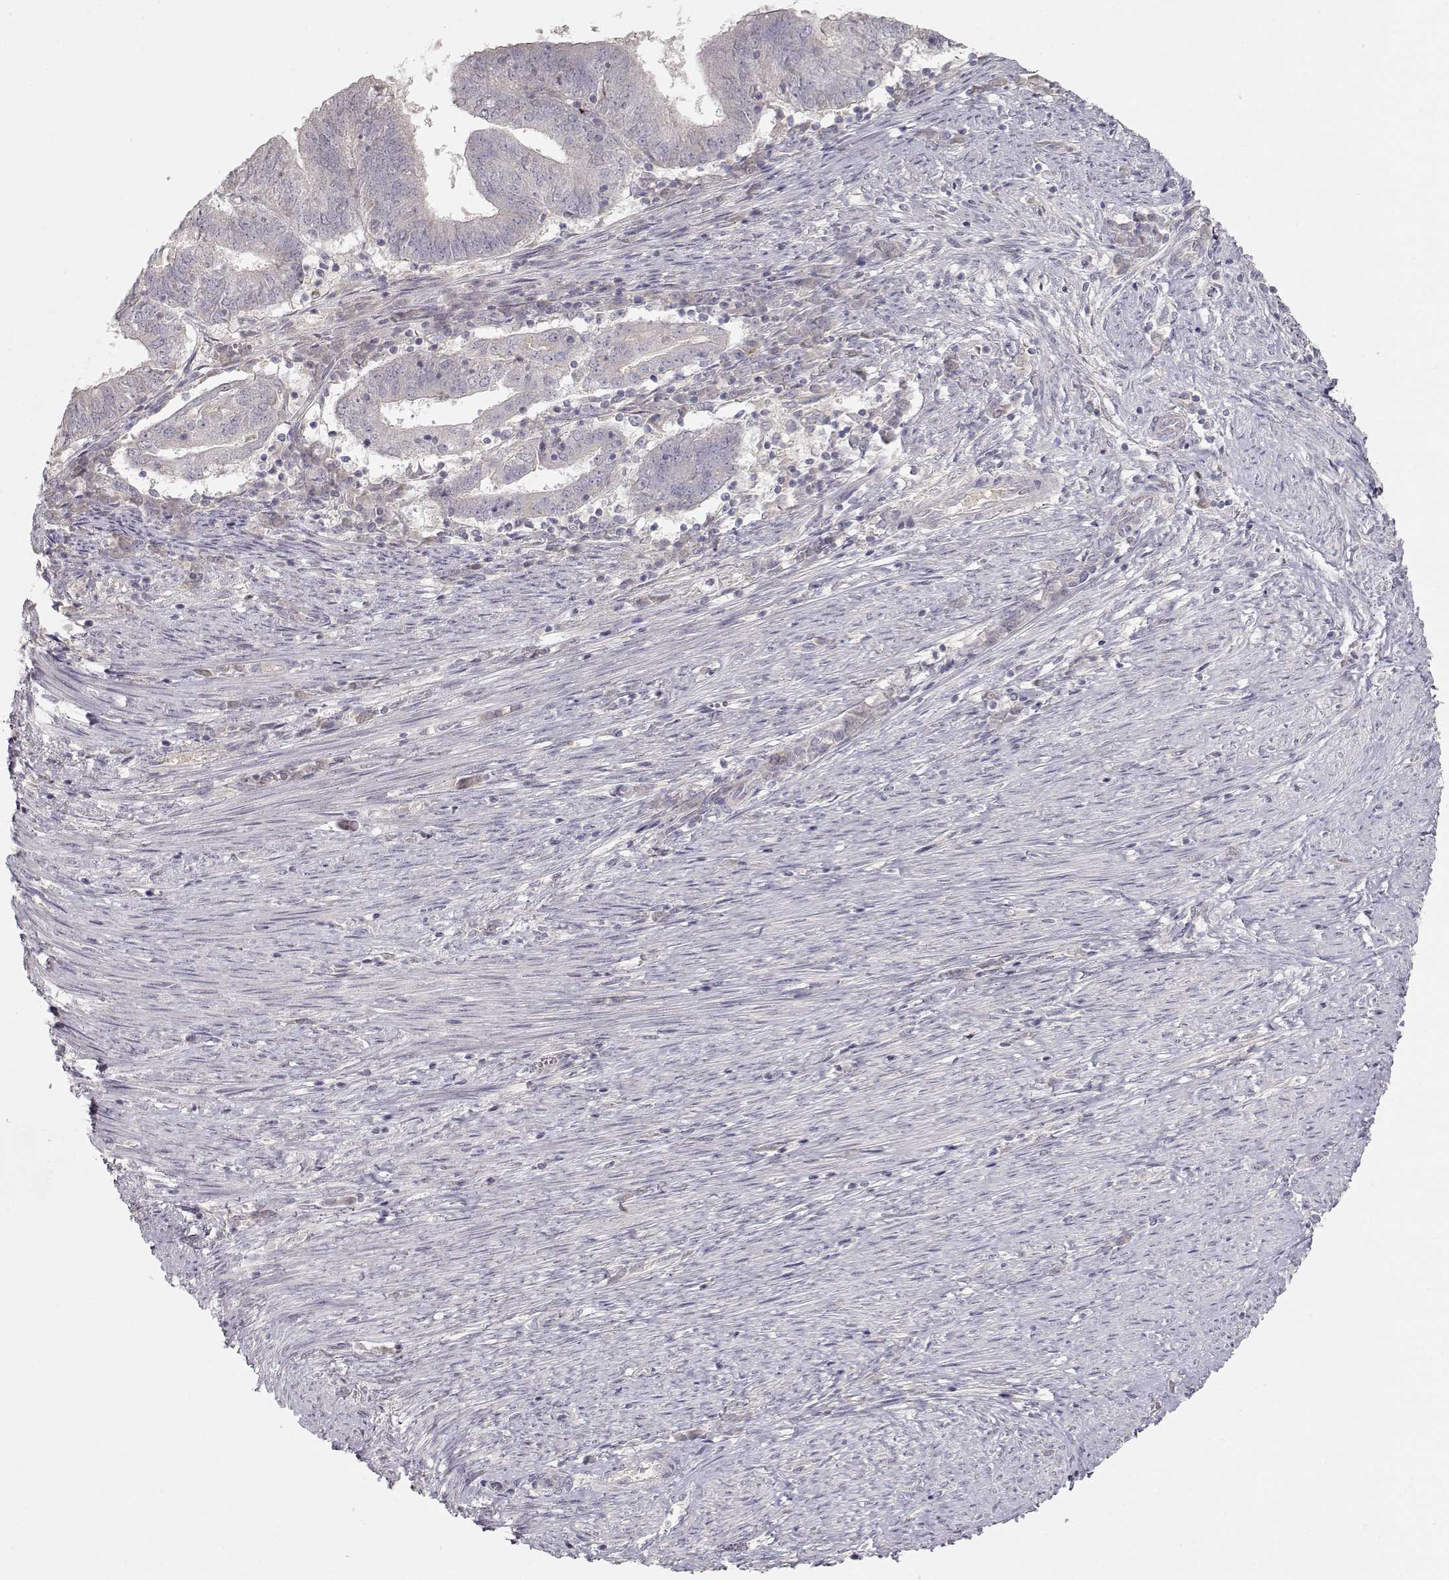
{"staining": {"intensity": "negative", "quantity": "none", "location": "none"}, "tissue": "endometrial cancer", "cell_type": "Tumor cells", "image_type": "cancer", "snomed": [{"axis": "morphology", "description": "Adenocarcinoma, NOS"}, {"axis": "topography", "description": "Endometrium"}], "caption": "Immunohistochemistry of human endometrial cancer exhibits no expression in tumor cells.", "gene": "ARHGAP8", "patient": {"sex": "female", "age": 82}}